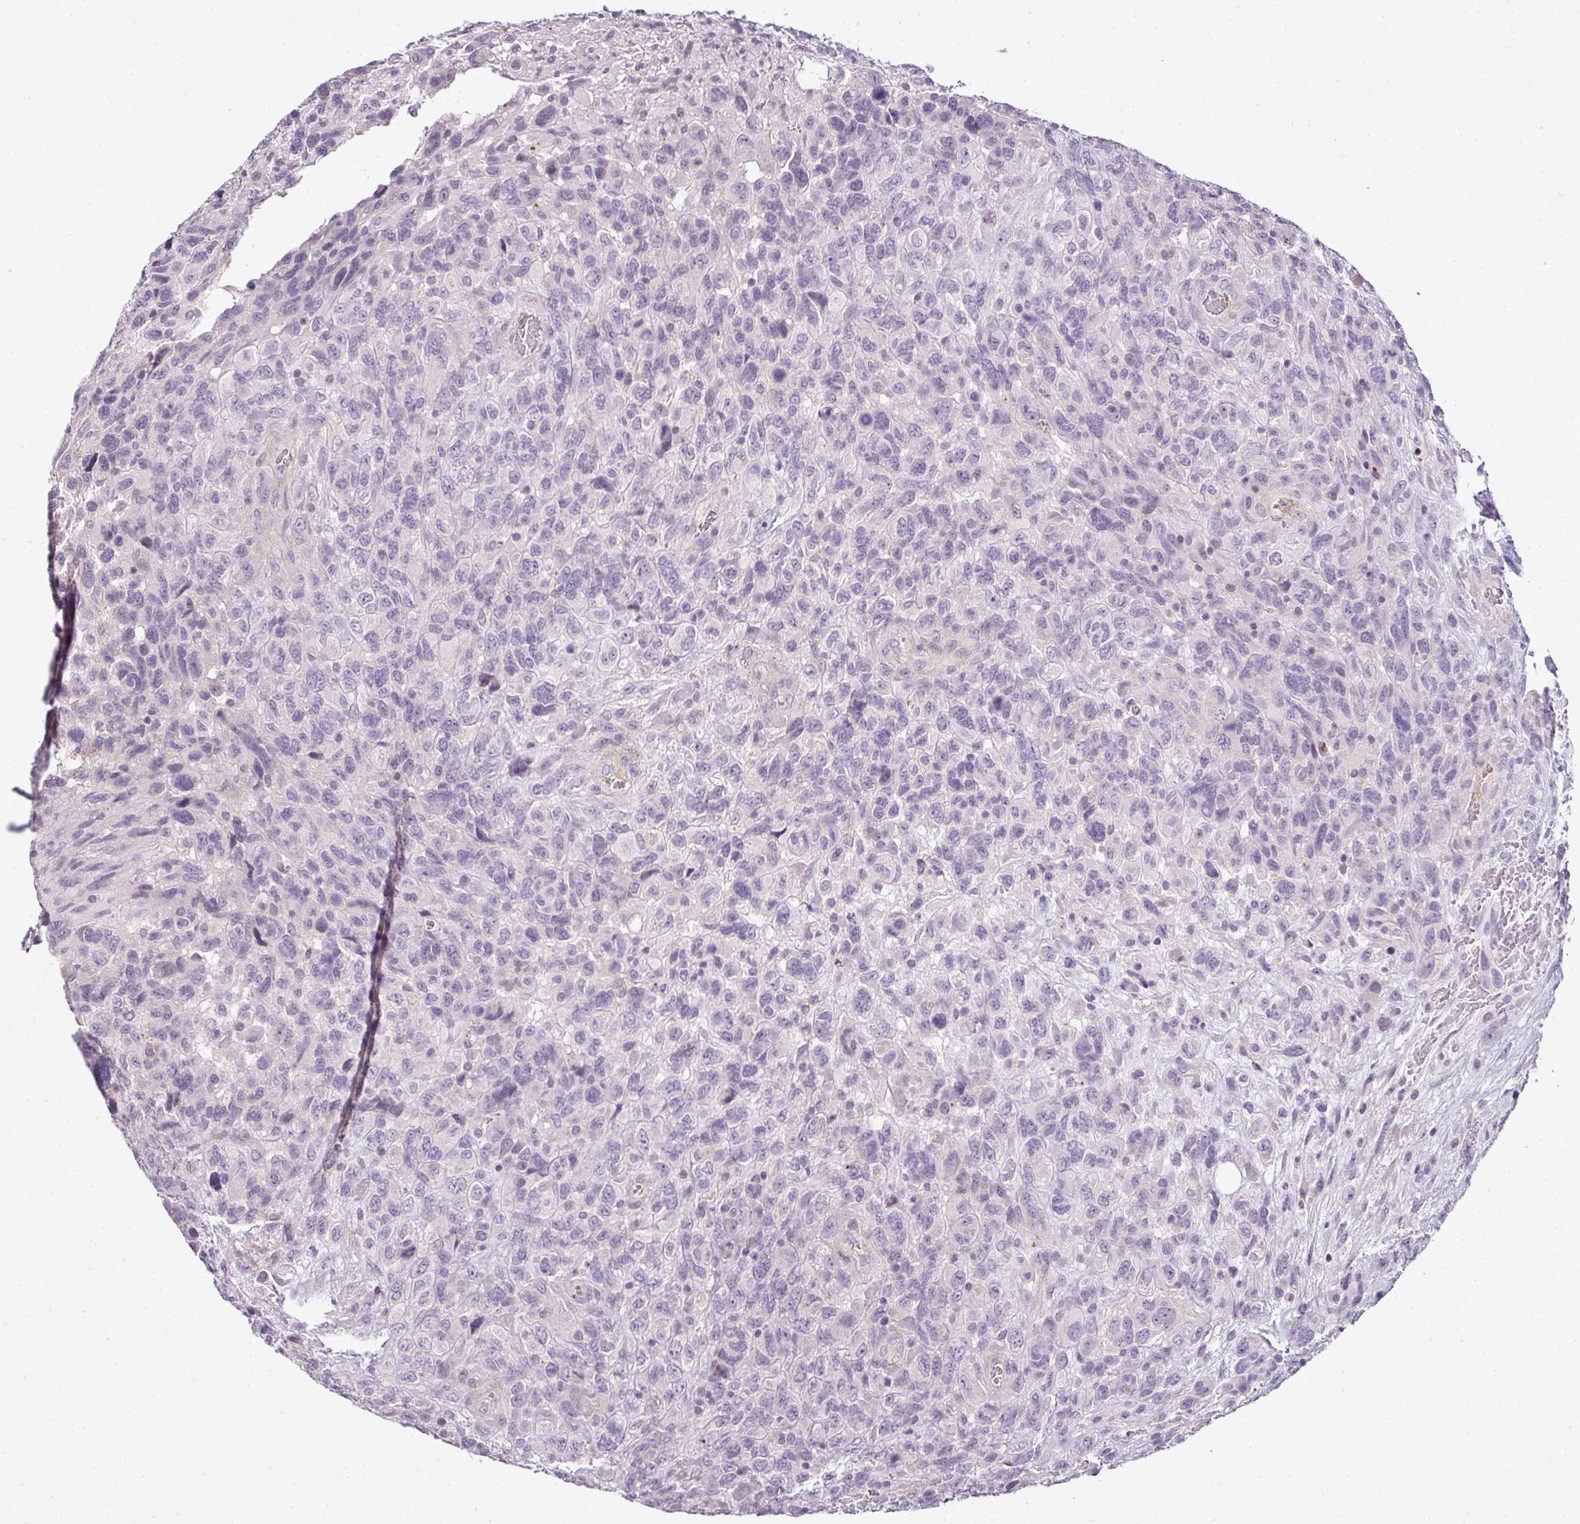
{"staining": {"intensity": "negative", "quantity": "none", "location": "none"}, "tissue": "glioma", "cell_type": "Tumor cells", "image_type": "cancer", "snomed": [{"axis": "morphology", "description": "Glioma, malignant, High grade"}, {"axis": "topography", "description": "Brain"}], "caption": "The IHC histopathology image has no significant positivity in tumor cells of glioma tissue.", "gene": "TEX30", "patient": {"sex": "male", "age": 61}}